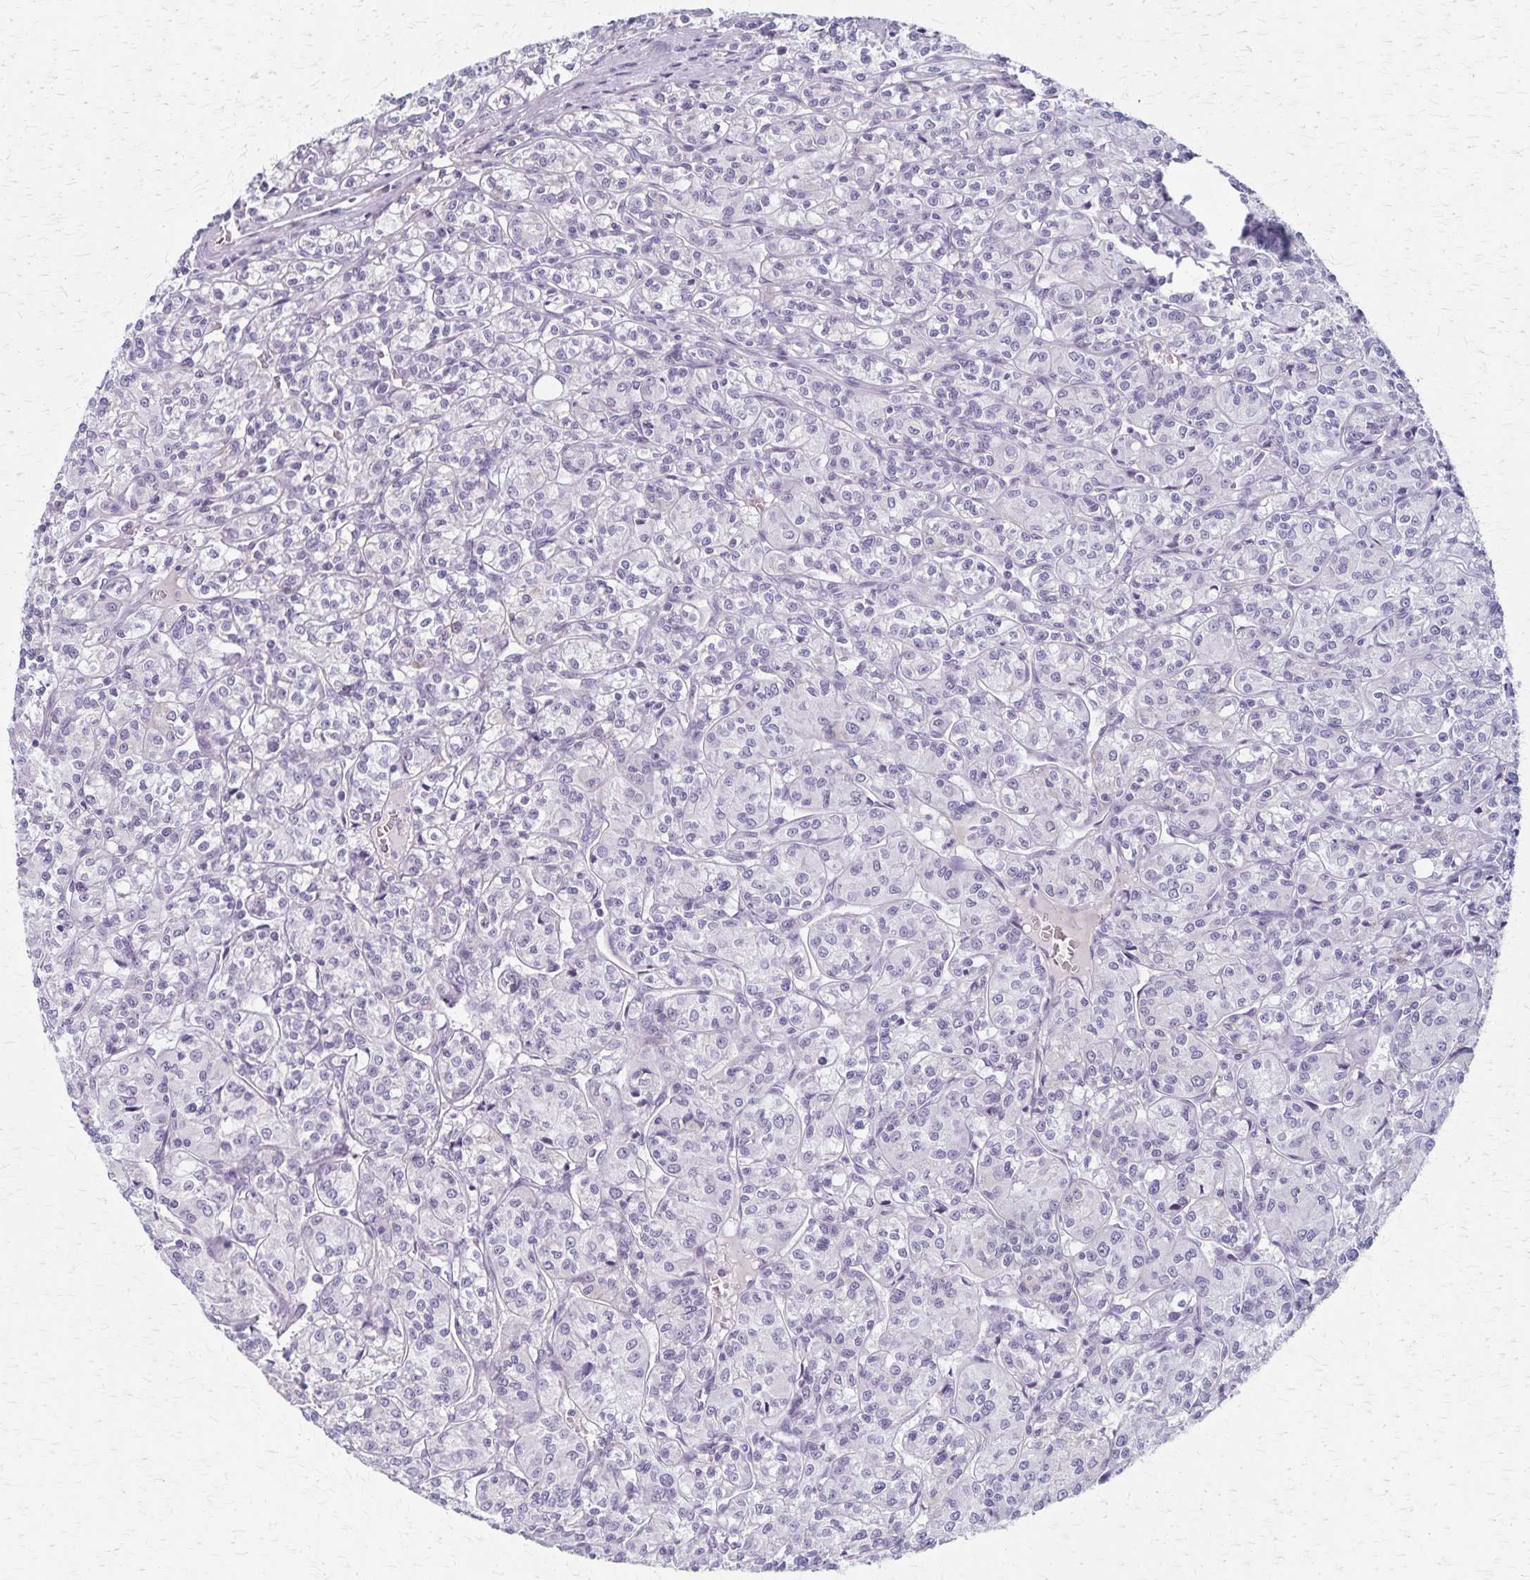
{"staining": {"intensity": "negative", "quantity": "none", "location": "none"}, "tissue": "renal cancer", "cell_type": "Tumor cells", "image_type": "cancer", "snomed": [{"axis": "morphology", "description": "Adenocarcinoma, NOS"}, {"axis": "topography", "description": "Kidney"}], "caption": "Immunohistochemistry micrograph of human adenocarcinoma (renal) stained for a protein (brown), which reveals no staining in tumor cells.", "gene": "DLK2", "patient": {"sex": "male", "age": 36}}